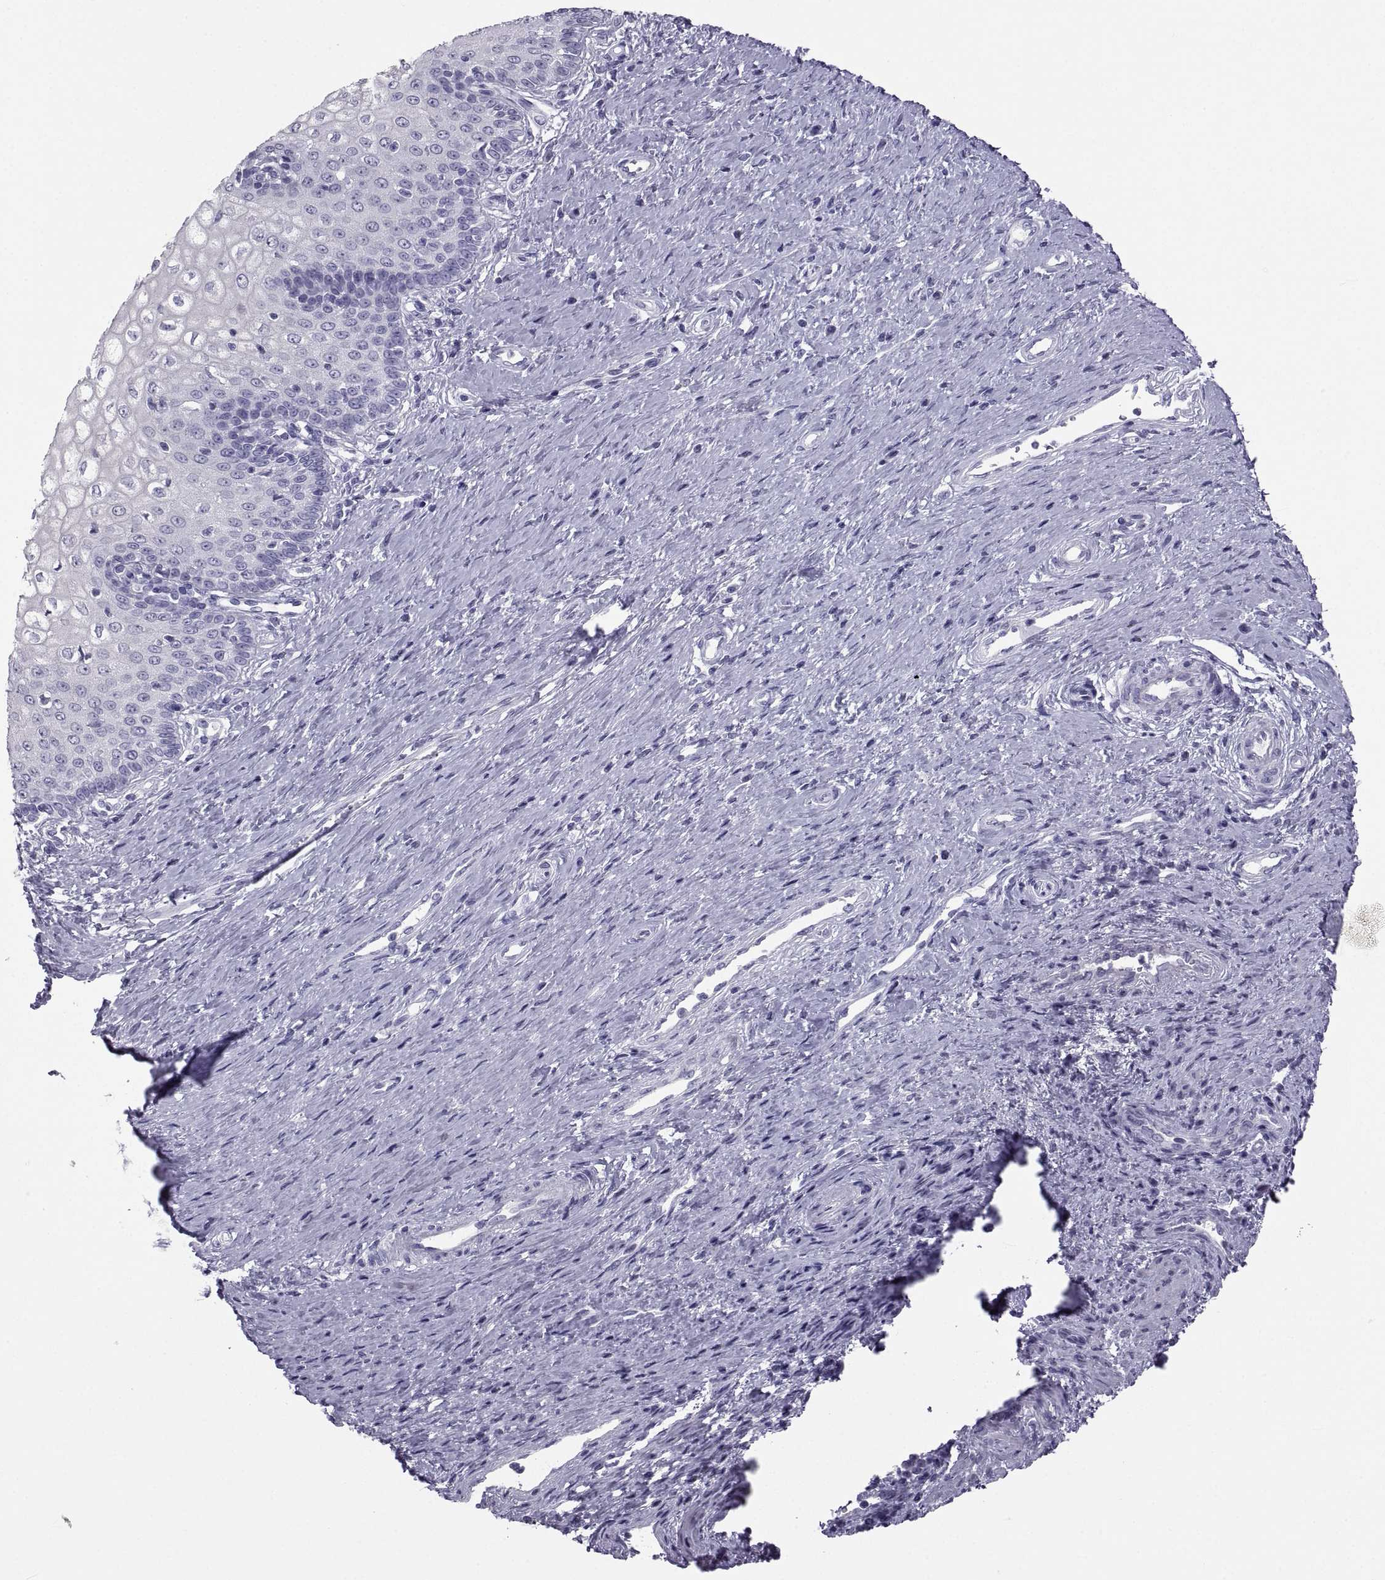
{"staining": {"intensity": "negative", "quantity": "none", "location": "none"}, "tissue": "cervical cancer", "cell_type": "Tumor cells", "image_type": "cancer", "snomed": [{"axis": "morphology", "description": "Squamous cell carcinoma, NOS"}, {"axis": "topography", "description": "Cervix"}], "caption": "There is no significant expression in tumor cells of cervical squamous cell carcinoma. The staining was performed using DAB (3,3'-diaminobenzidine) to visualize the protein expression in brown, while the nuclei were stained in blue with hematoxylin (Magnification: 20x).", "gene": "PCSK1N", "patient": {"sex": "female", "age": 26}}